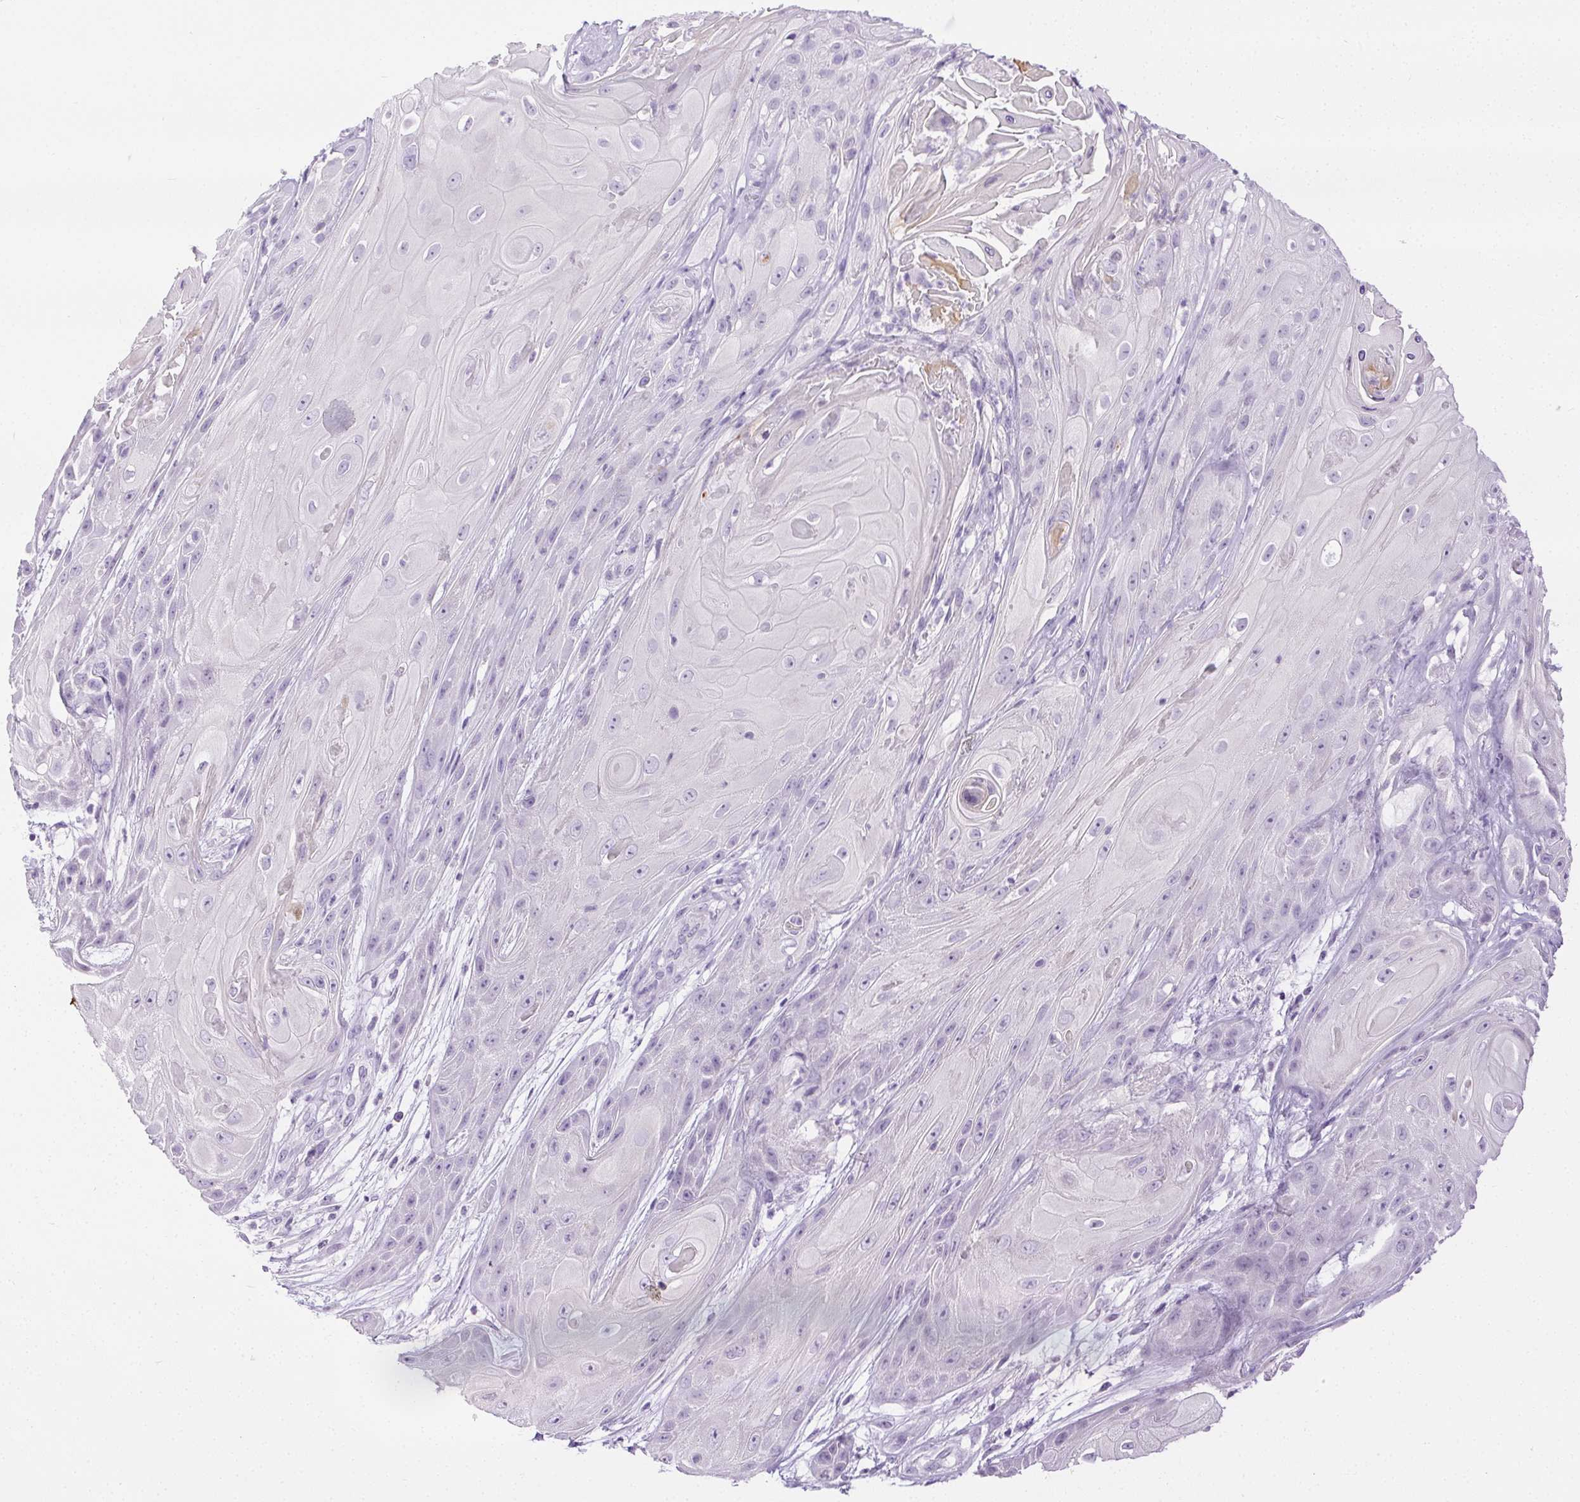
{"staining": {"intensity": "negative", "quantity": "none", "location": "none"}, "tissue": "skin cancer", "cell_type": "Tumor cells", "image_type": "cancer", "snomed": [{"axis": "morphology", "description": "Squamous cell carcinoma, NOS"}, {"axis": "topography", "description": "Skin"}], "caption": "Tumor cells show no significant protein positivity in skin cancer (squamous cell carcinoma).", "gene": "C20orf85", "patient": {"sex": "male", "age": 62}}